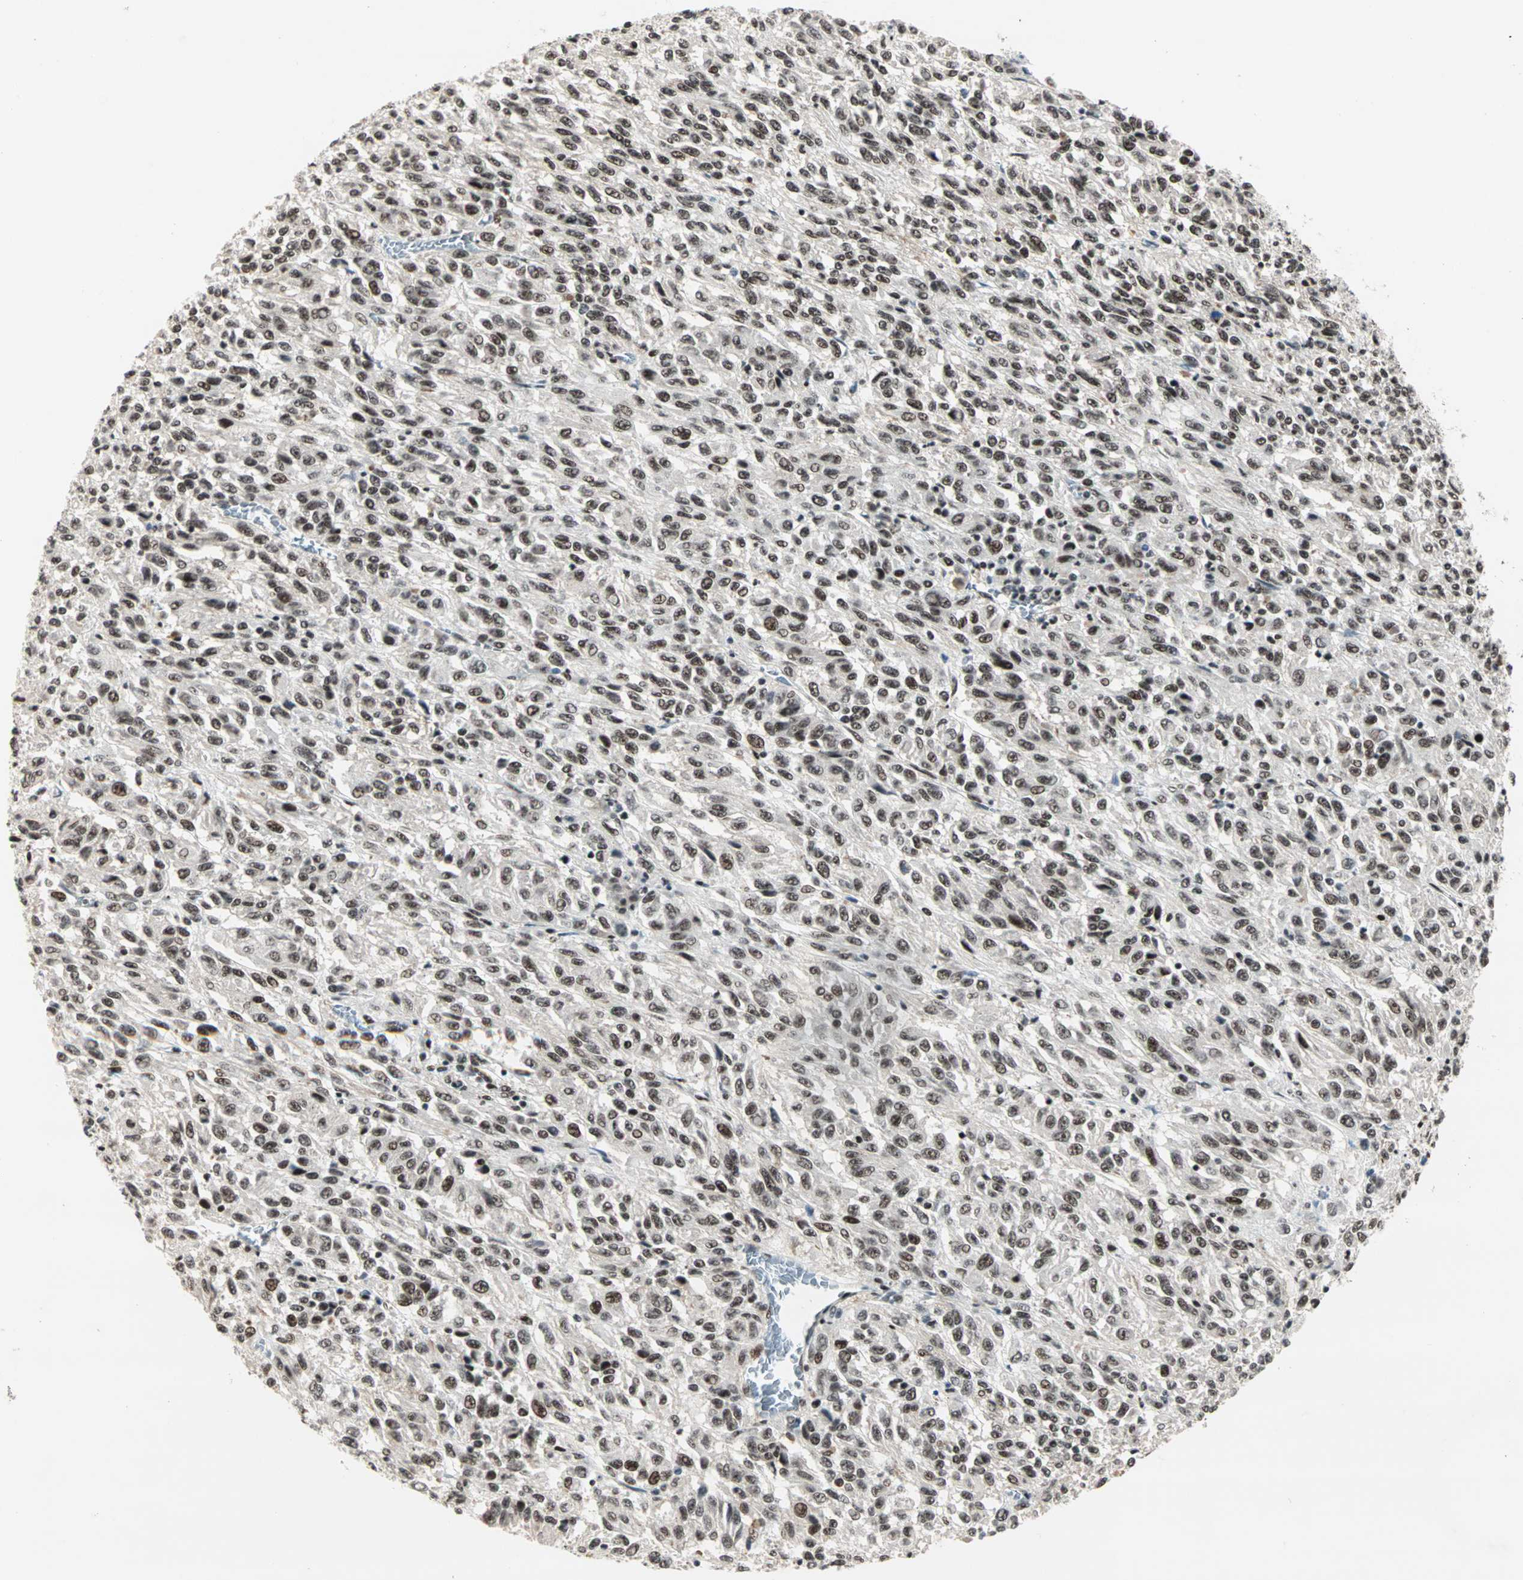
{"staining": {"intensity": "strong", "quantity": ">75%", "location": "nuclear"}, "tissue": "melanoma", "cell_type": "Tumor cells", "image_type": "cancer", "snomed": [{"axis": "morphology", "description": "Malignant melanoma, Metastatic site"}, {"axis": "topography", "description": "Lung"}], "caption": "Protein analysis of melanoma tissue displays strong nuclear staining in about >75% of tumor cells.", "gene": "BLM", "patient": {"sex": "male", "age": 64}}